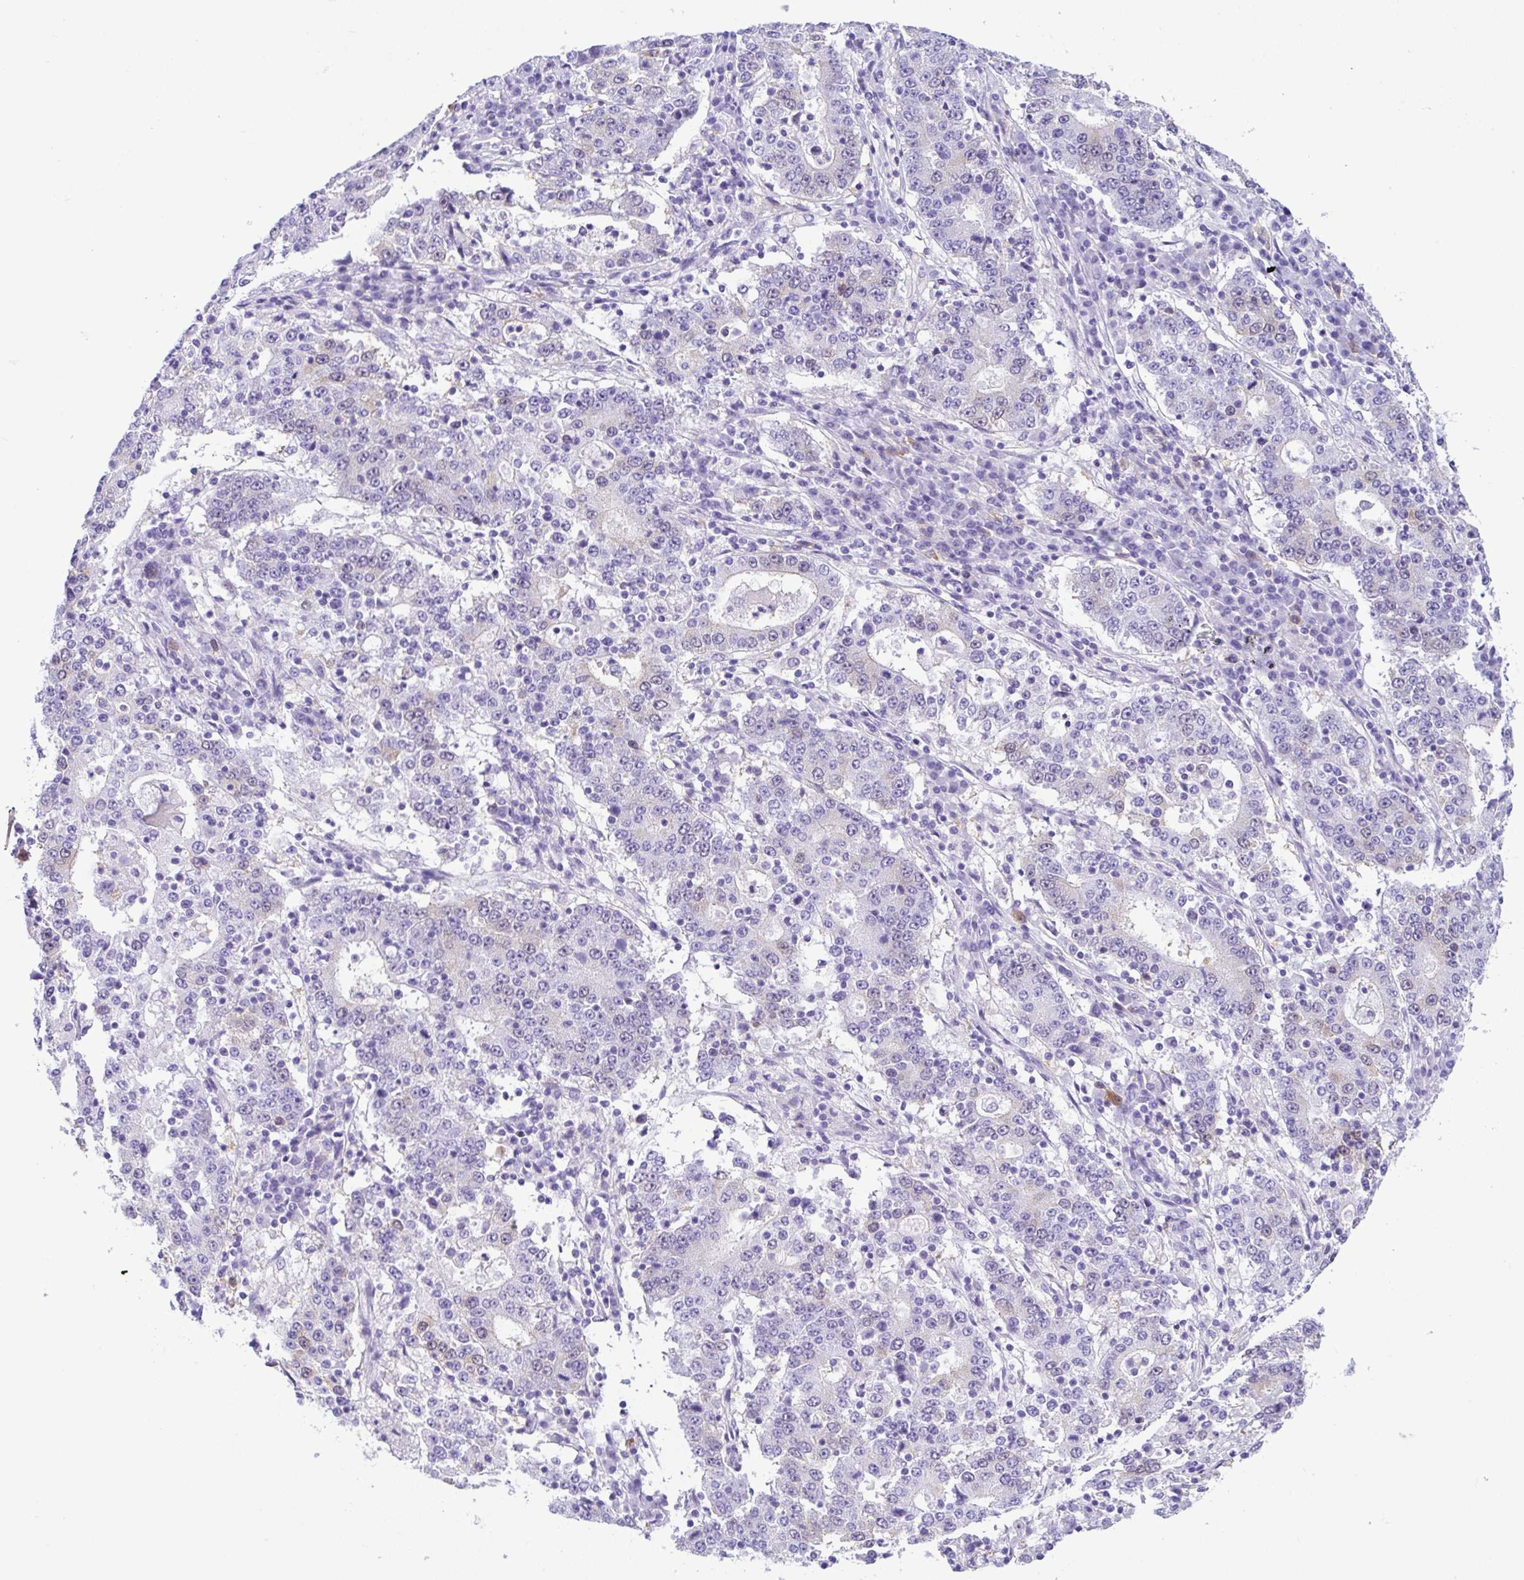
{"staining": {"intensity": "negative", "quantity": "none", "location": "none"}, "tissue": "stomach cancer", "cell_type": "Tumor cells", "image_type": "cancer", "snomed": [{"axis": "morphology", "description": "Adenocarcinoma, NOS"}, {"axis": "topography", "description": "Stomach"}], "caption": "This is an immunohistochemistry (IHC) image of stomach cancer (adenocarcinoma). There is no staining in tumor cells.", "gene": "RRM2", "patient": {"sex": "male", "age": 59}}